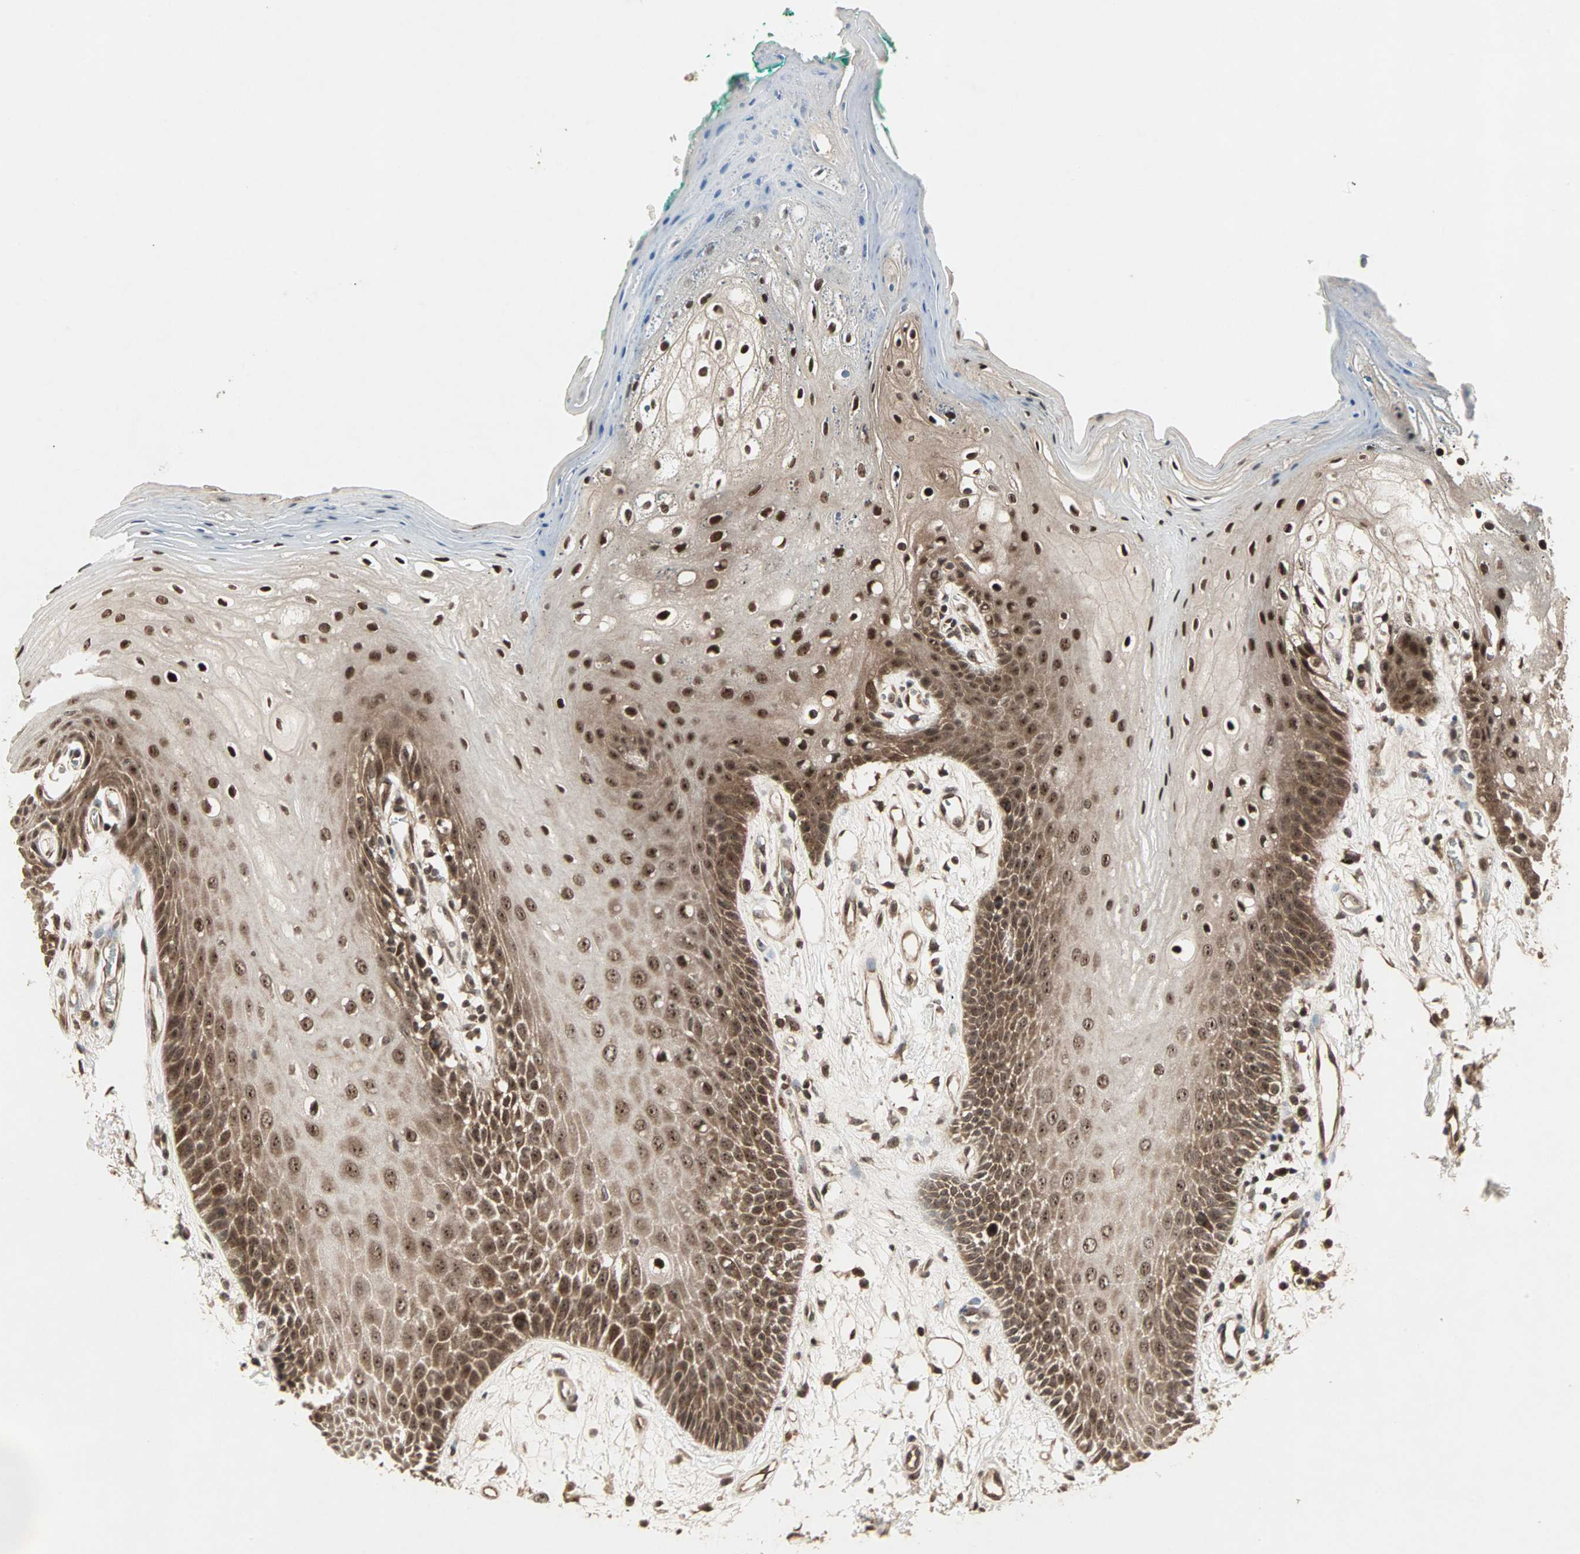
{"staining": {"intensity": "moderate", "quantity": ">75%", "location": "cytoplasmic/membranous,nuclear"}, "tissue": "oral mucosa", "cell_type": "Squamous epithelial cells", "image_type": "normal", "snomed": [{"axis": "morphology", "description": "Normal tissue, NOS"}, {"axis": "morphology", "description": "Squamous cell carcinoma, NOS"}, {"axis": "topography", "description": "Skeletal muscle"}, {"axis": "topography", "description": "Oral tissue"}, {"axis": "topography", "description": "Head-Neck"}], "caption": "A brown stain shows moderate cytoplasmic/membranous,nuclear positivity of a protein in squamous epithelial cells of benign oral mucosa. (DAB (3,3'-diaminobenzidine) IHC, brown staining for protein, blue staining for nuclei).", "gene": "CSNK2B", "patient": {"sex": "female", "age": 84}}